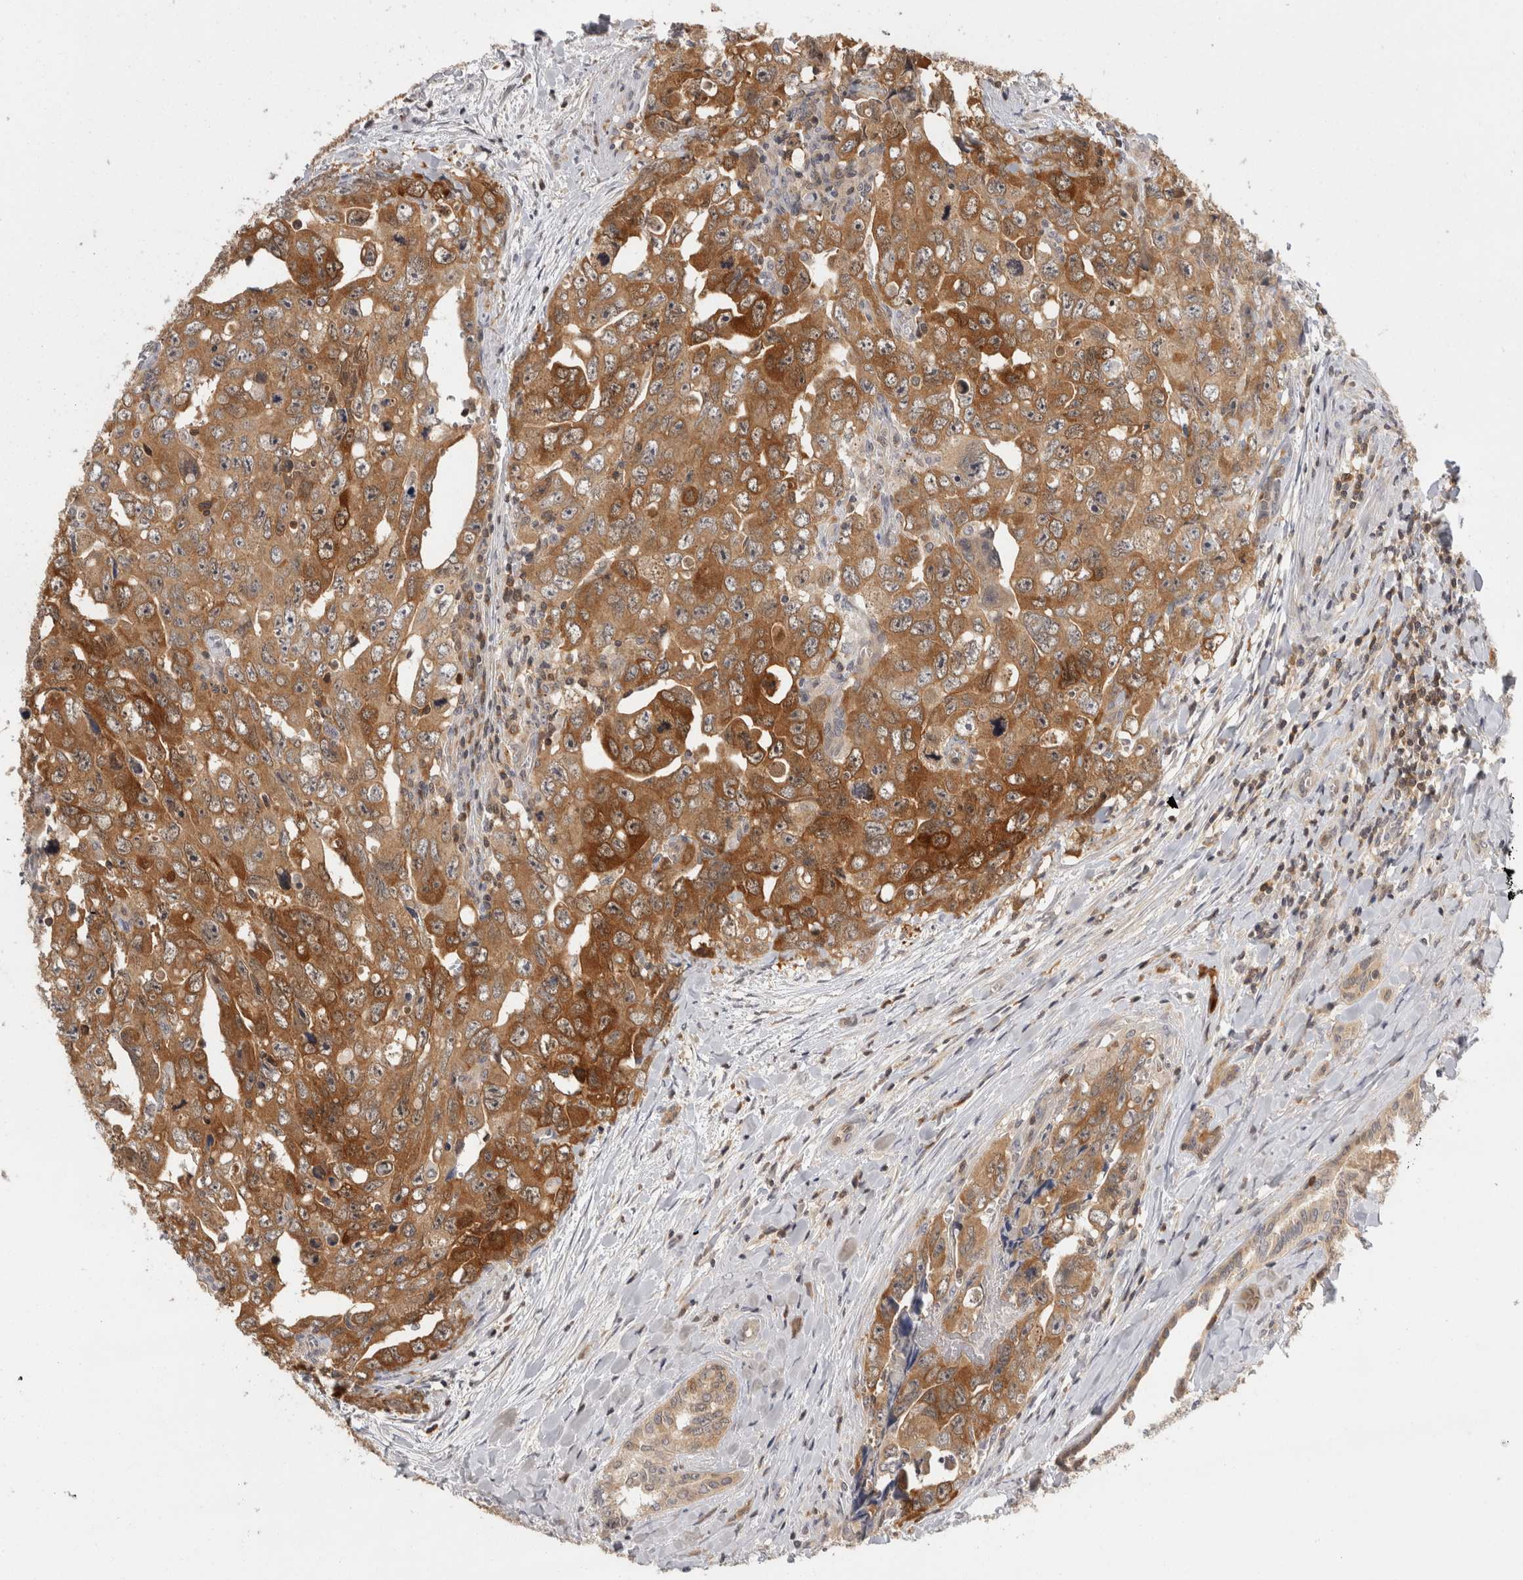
{"staining": {"intensity": "moderate", "quantity": ">75%", "location": "cytoplasmic/membranous"}, "tissue": "testis cancer", "cell_type": "Tumor cells", "image_type": "cancer", "snomed": [{"axis": "morphology", "description": "Carcinoma, Embryonal, NOS"}, {"axis": "topography", "description": "Testis"}], "caption": "A brown stain shows moderate cytoplasmic/membranous expression of a protein in human embryonal carcinoma (testis) tumor cells.", "gene": "ACAT2", "patient": {"sex": "male", "age": 28}}